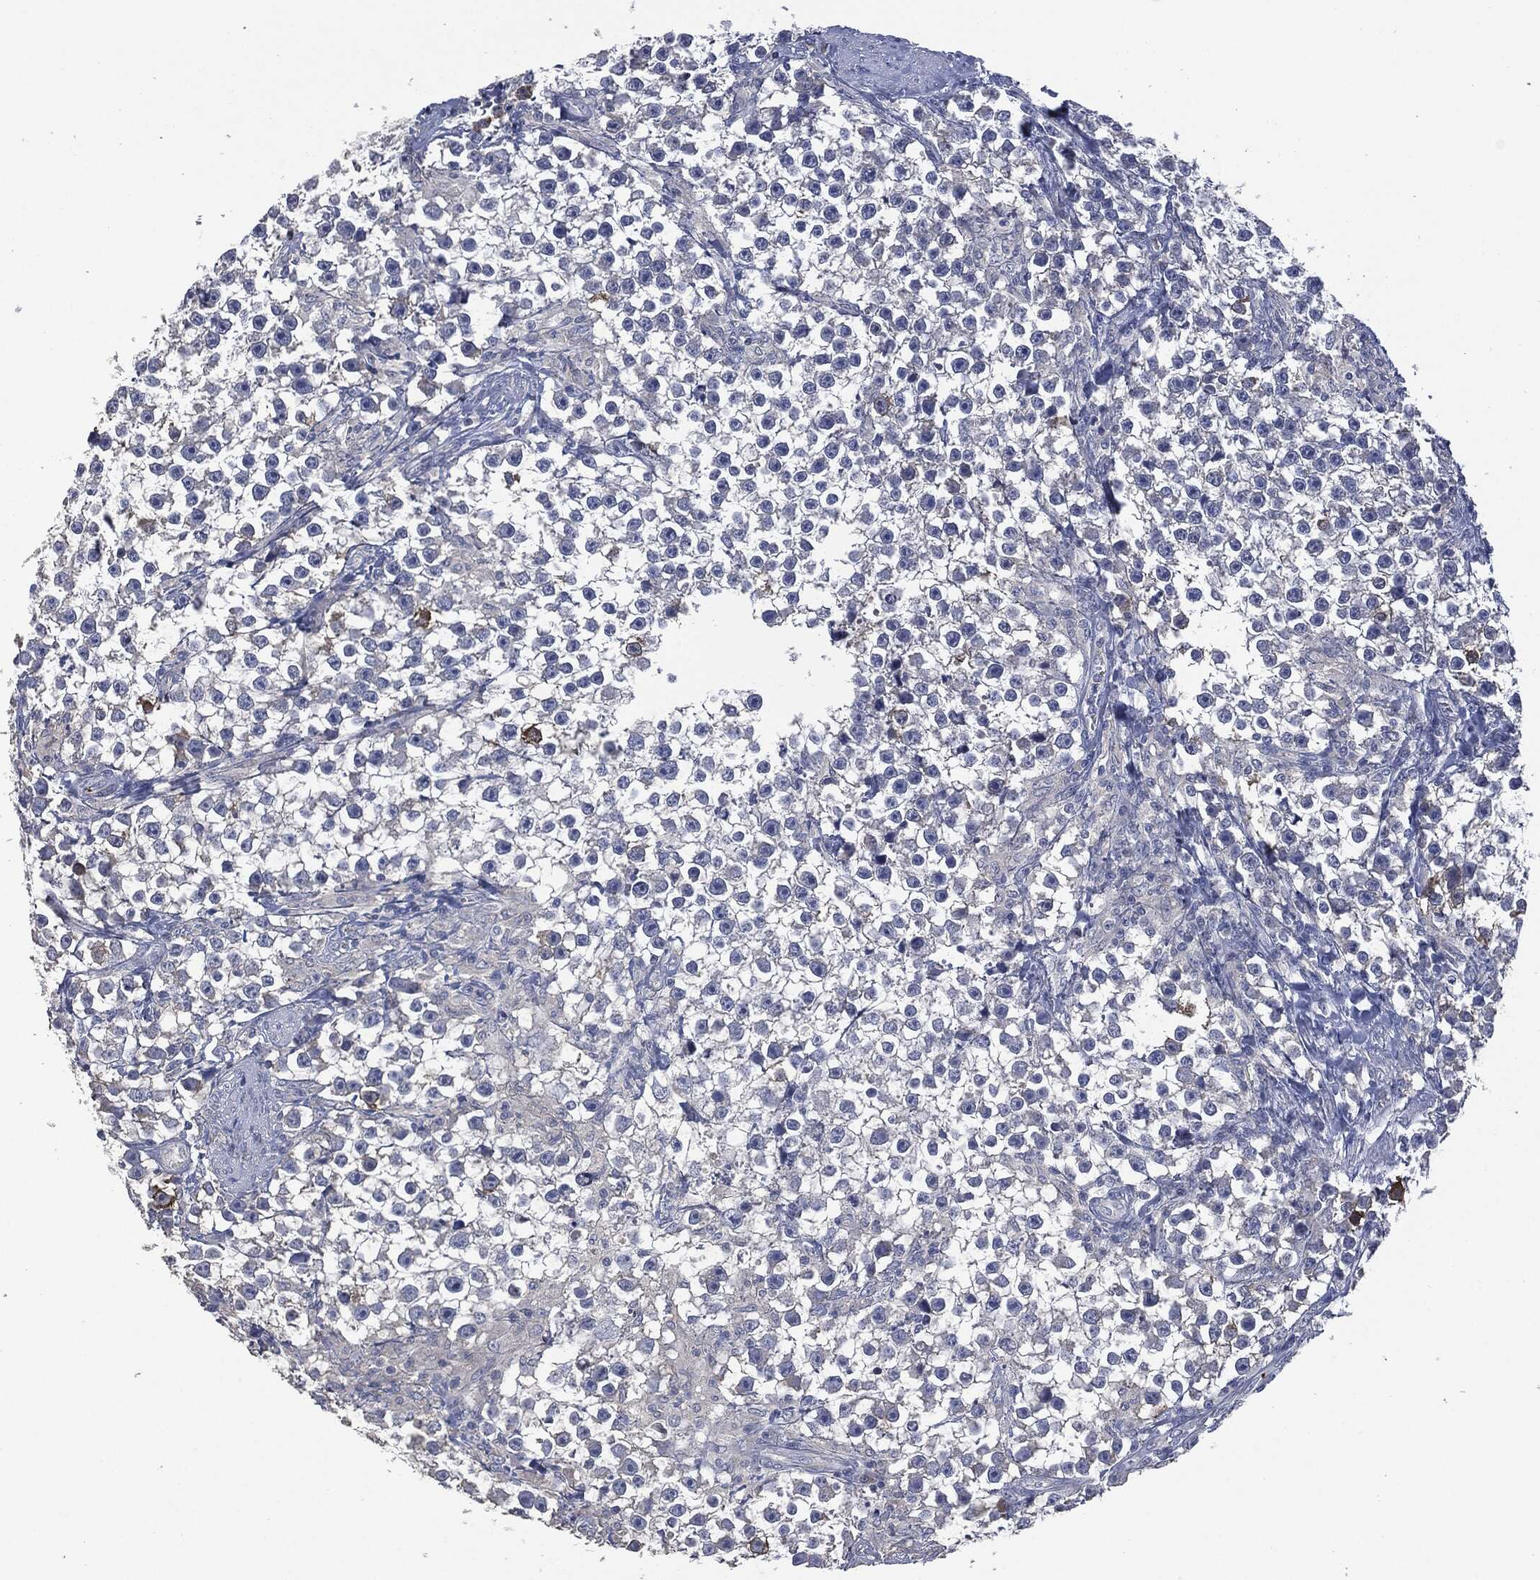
{"staining": {"intensity": "negative", "quantity": "none", "location": "none"}, "tissue": "testis cancer", "cell_type": "Tumor cells", "image_type": "cancer", "snomed": [{"axis": "morphology", "description": "Seminoma, NOS"}, {"axis": "topography", "description": "Testis"}], "caption": "The photomicrograph demonstrates no significant expression in tumor cells of testis cancer.", "gene": "CD33", "patient": {"sex": "male", "age": 59}}